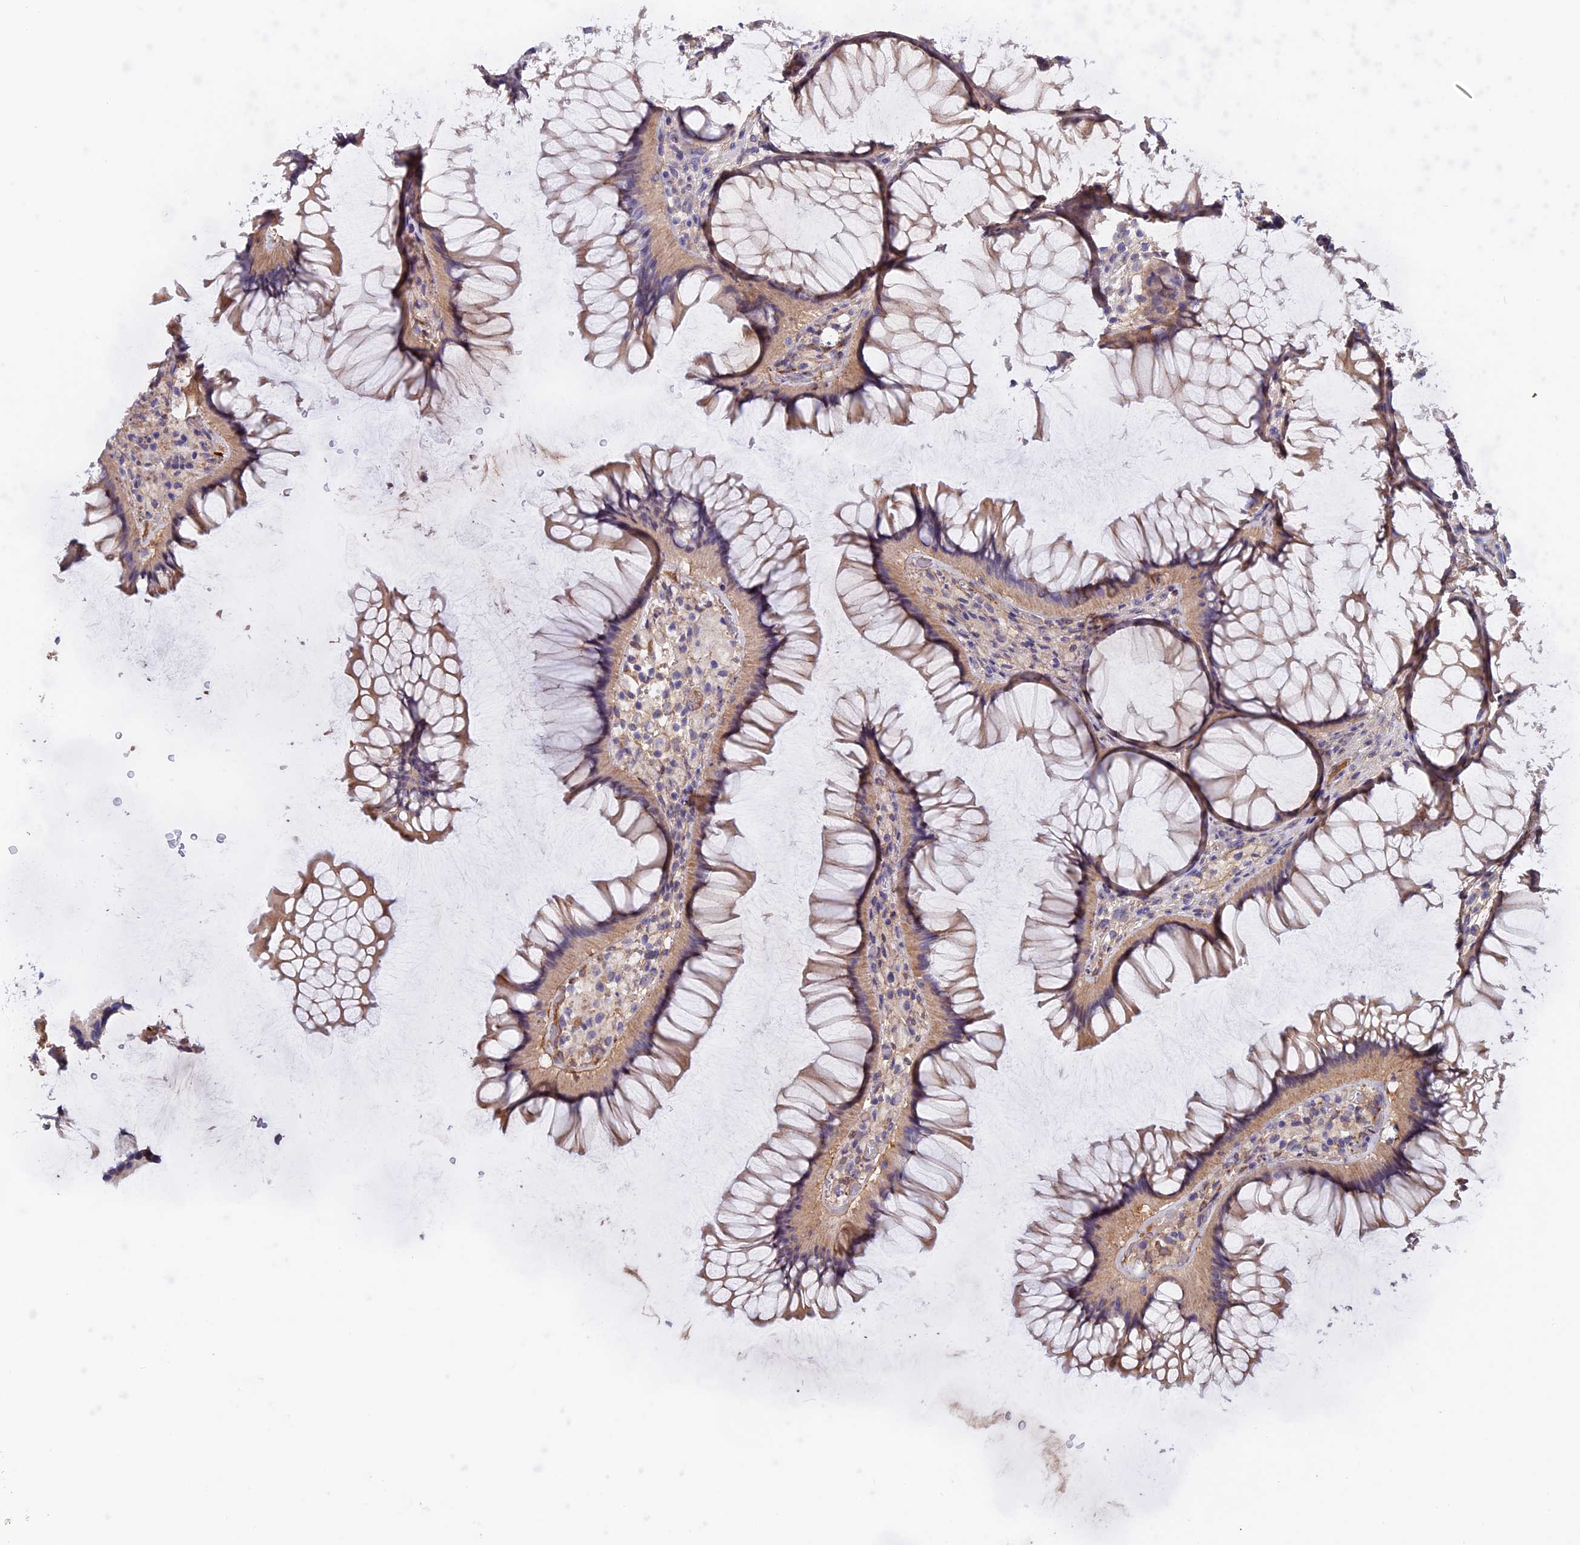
{"staining": {"intensity": "negative", "quantity": "none", "location": "none"}, "tissue": "colon", "cell_type": "Endothelial cells", "image_type": "normal", "snomed": [{"axis": "morphology", "description": "Normal tissue, NOS"}, {"axis": "topography", "description": "Colon"}], "caption": "There is no significant staining in endothelial cells of colon. The staining was performed using DAB to visualize the protein expression in brown, while the nuclei were stained in blue with hematoxylin (Magnification: 20x).", "gene": "COL4A3", "patient": {"sex": "female", "age": 82}}